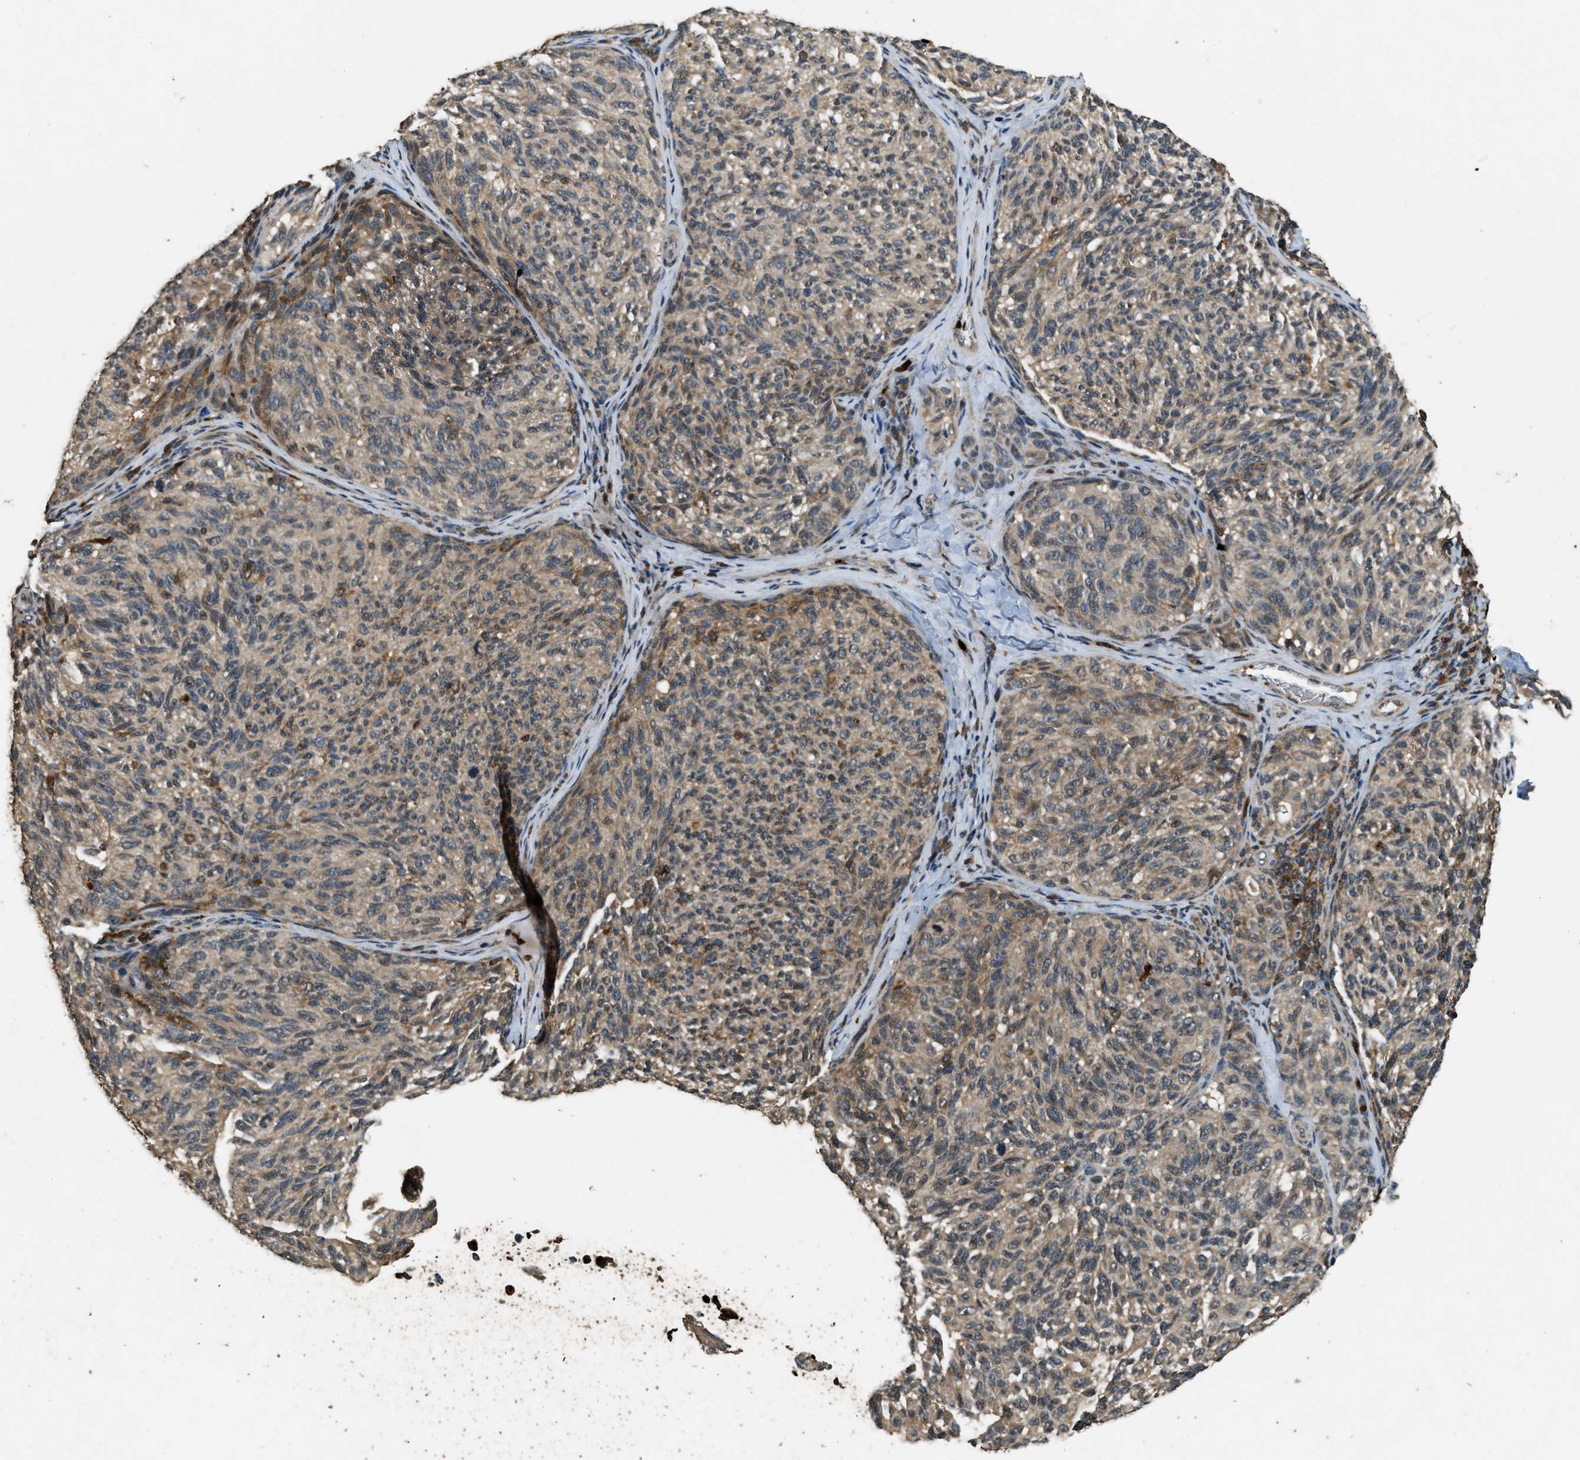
{"staining": {"intensity": "moderate", "quantity": ">75%", "location": "cytoplasmic/membranous"}, "tissue": "melanoma", "cell_type": "Tumor cells", "image_type": "cancer", "snomed": [{"axis": "morphology", "description": "Malignant melanoma, NOS"}, {"axis": "topography", "description": "Skin"}], "caption": "The photomicrograph displays immunohistochemical staining of malignant melanoma. There is moderate cytoplasmic/membranous expression is present in about >75% of tumor cells.", "gene": "RNF141", "patient": {"sex": "female", "age": 73}}